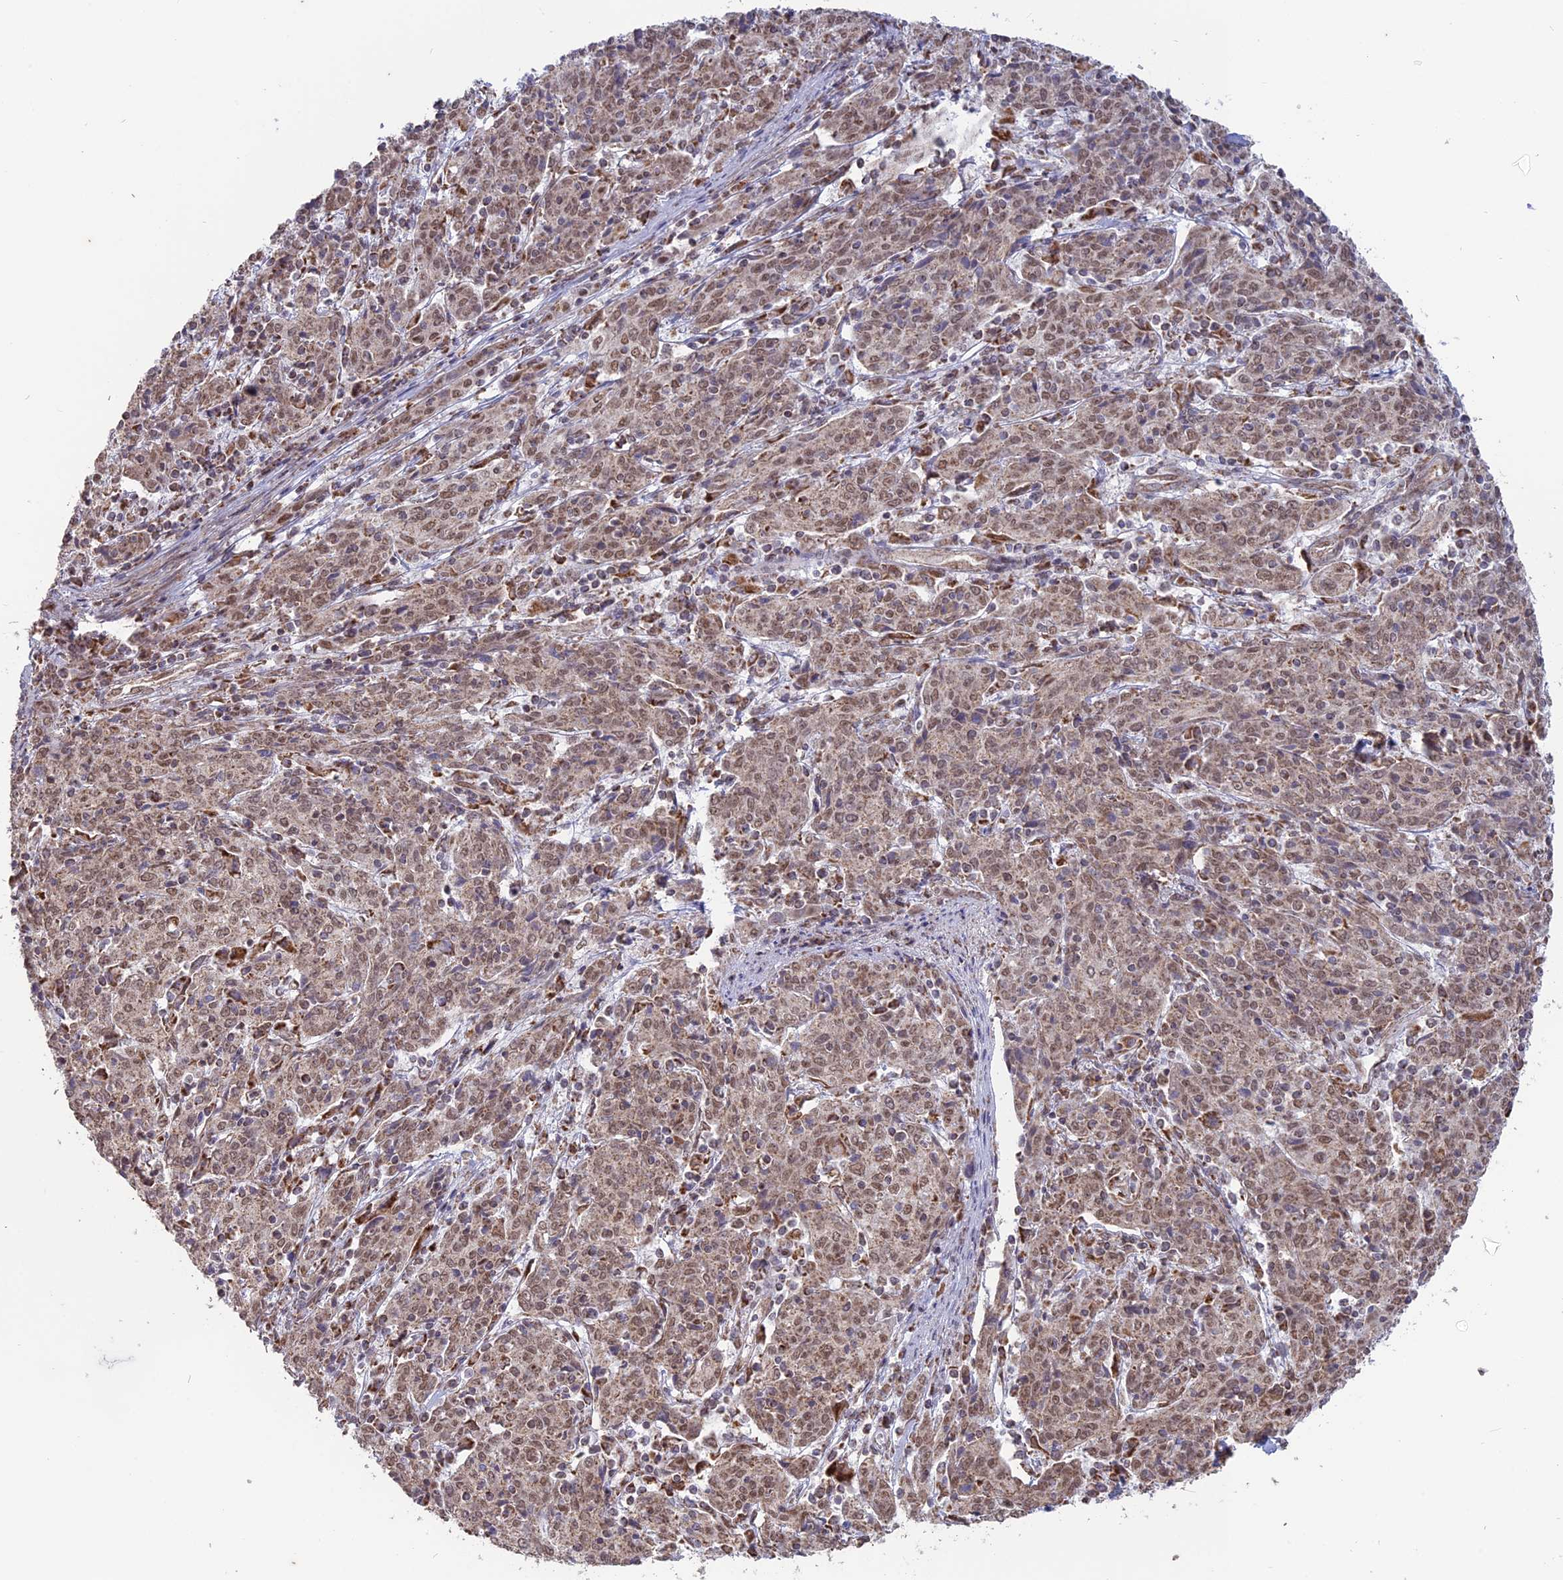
{"staining": {"intensity": "moderate", "quantity": "25%-75%", "location": "nuclear"}, "tissue": "cervical cancer", "cell_type": "Tumor cells", "image_type": "cancer", "snomed": [{"axis": "morphology", "description": "Squamous cell carcinoma, NOS"}, {"axis": "topography", "description": "Cervix"}], "caption": "Immunohistochemistry of human cervical squamous cell carcinoma shows medium levels of moderate nuclear positivity in about 25%-75% of tumor cells.", "gene": "ARHGAP40", "patient": {"sex": "female", "age": 67}}